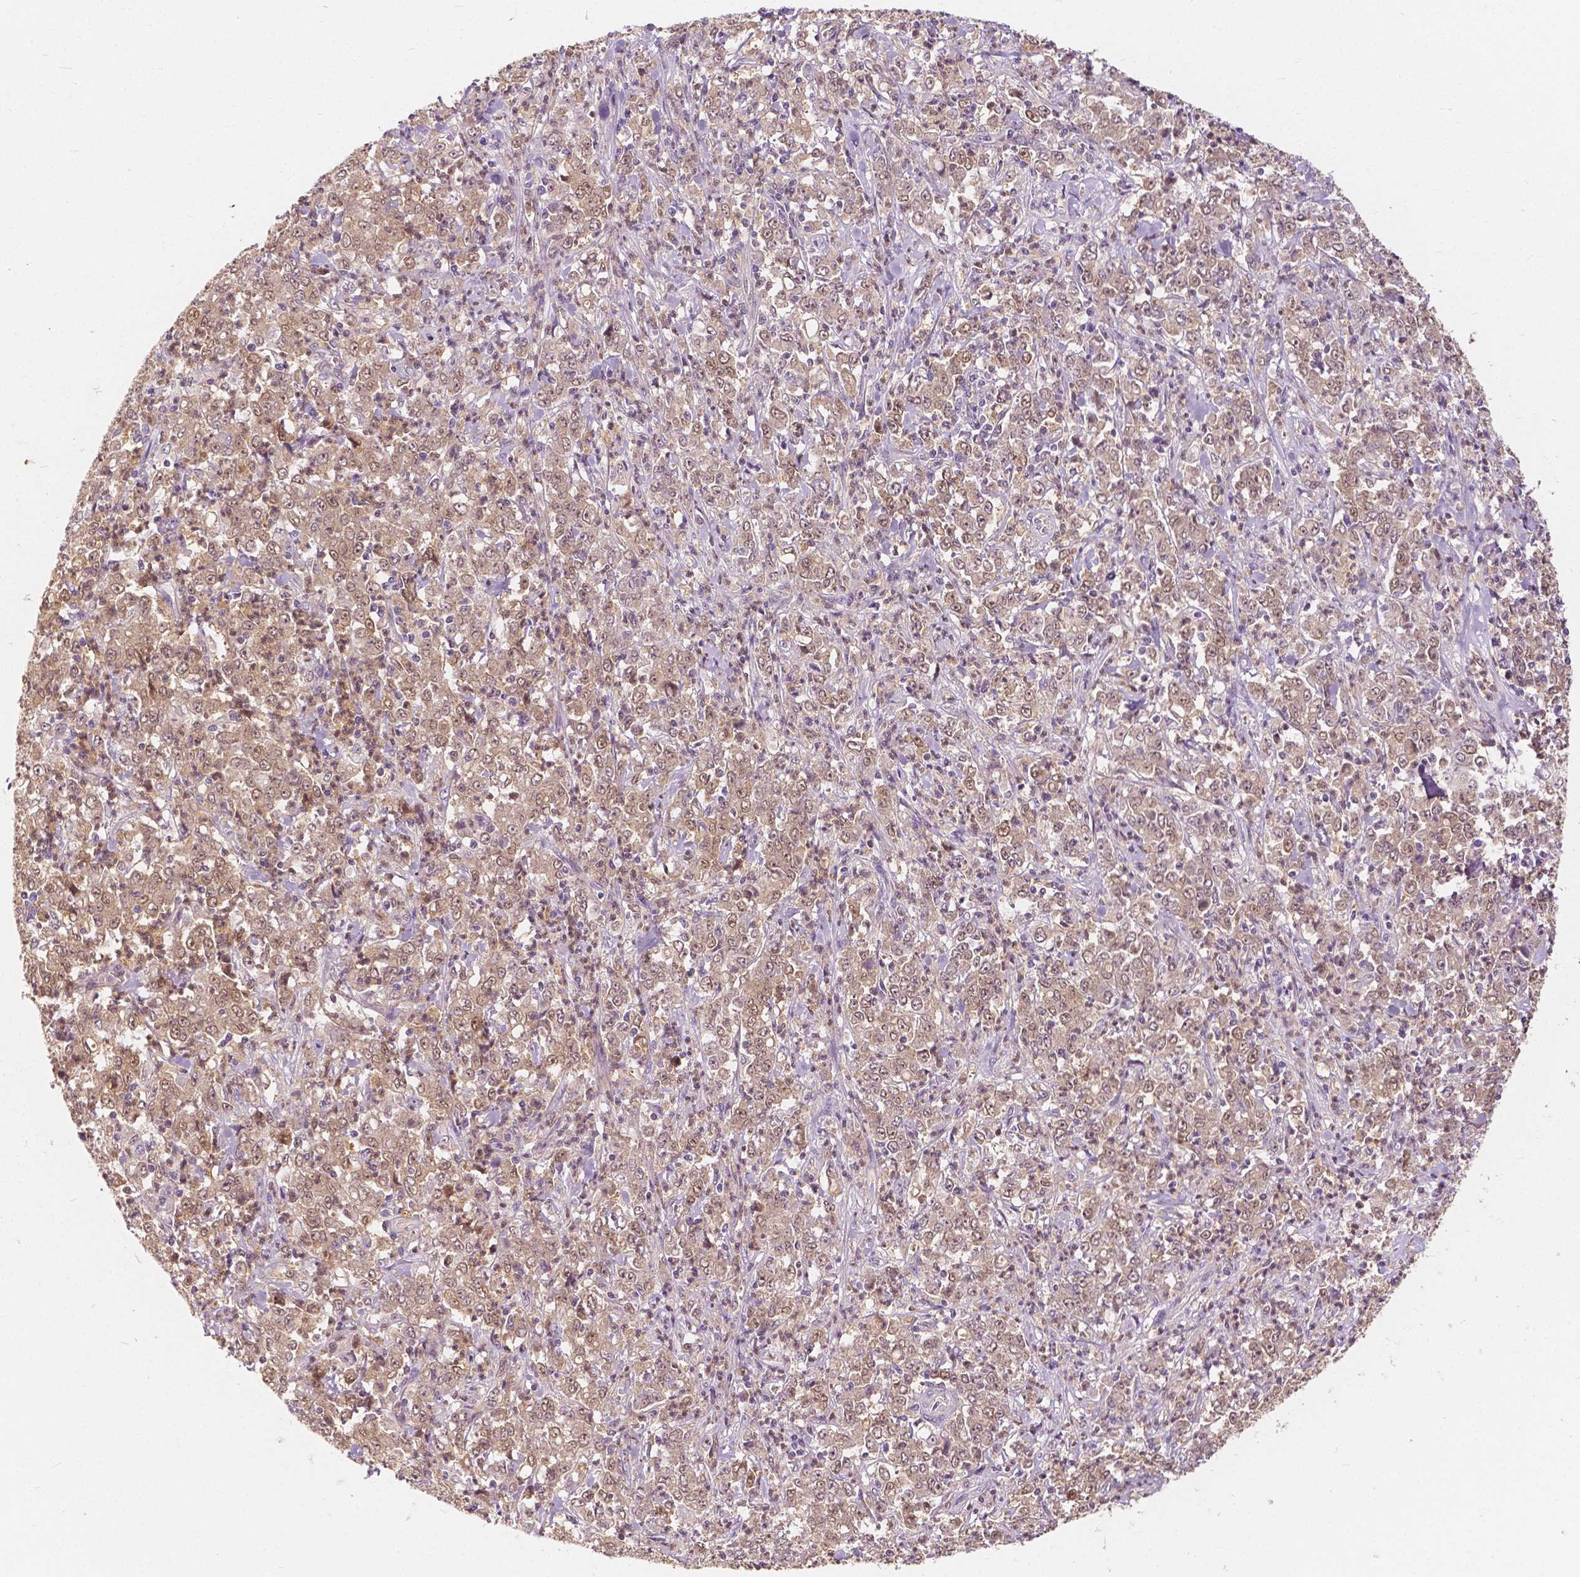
{"staining": {"intensity": "weak", "quantity": ">75%", "location": "cytoplasmic/membranous,nuclear"}, "tissue": "stomach cancer", "cell_type": "Tumor cells", "image_type": "cancer", "snomed": [{"axis": "morphology", "description": "Adenocarcinoma, NOS"}, {"axis": "topography", "description": "Stomach, lower"}], "caption": "Human stomach adenocarcinoma stained with a protein marker shows weak staining in tumor cells.", "gene": "NAPRT", "patient": {"sex": "female", "age": 71}}